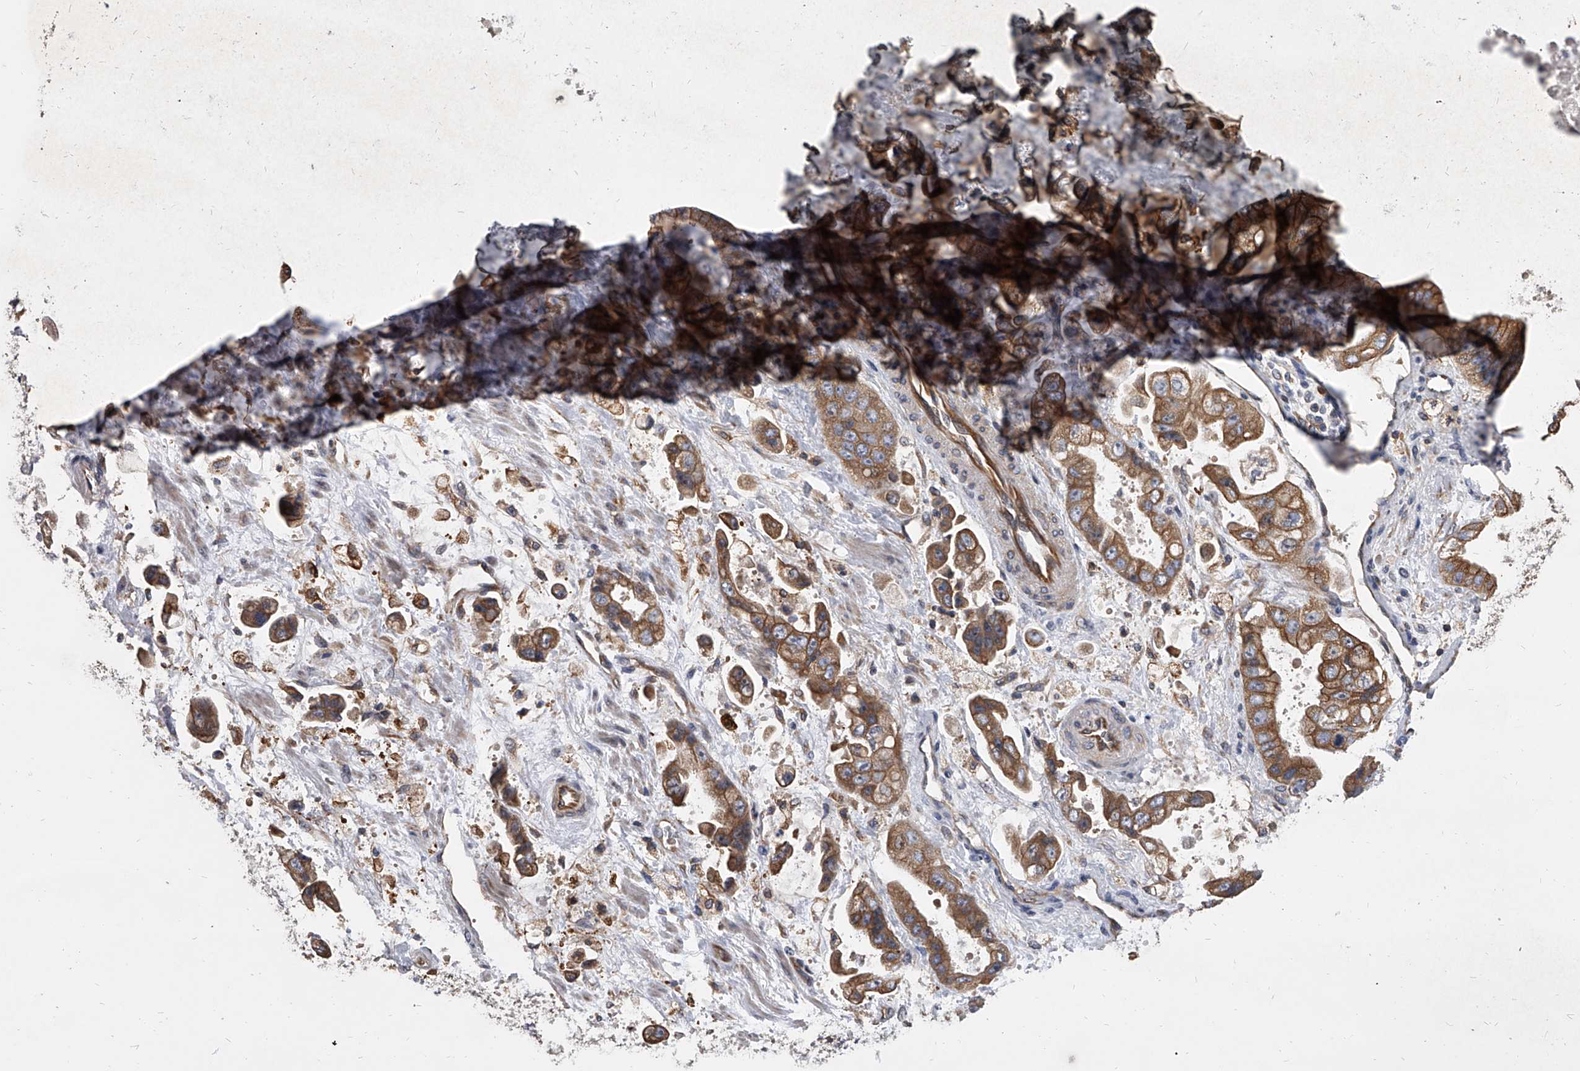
{"staining": {"intensity": "moderate", "quantity": ">75%", "location": "cytoplasmic/membranous"}, "tissue": "stomach cancer", "cell_type": "Tumor cells", "image_type": "cancer", "snomed": [{"axis": "morphology", "description": "Adenocarcinoma, NOS"}, {"axis": "topography", "description": "Stomach"}], "caption": "Adenocarcinoma (stomach) tissue displays moderate cytoplasmic/membranous expression in approximately >75% of tumor cells", "gene": "EXOC4", "patient": {"sex": "male", "age": 62}}